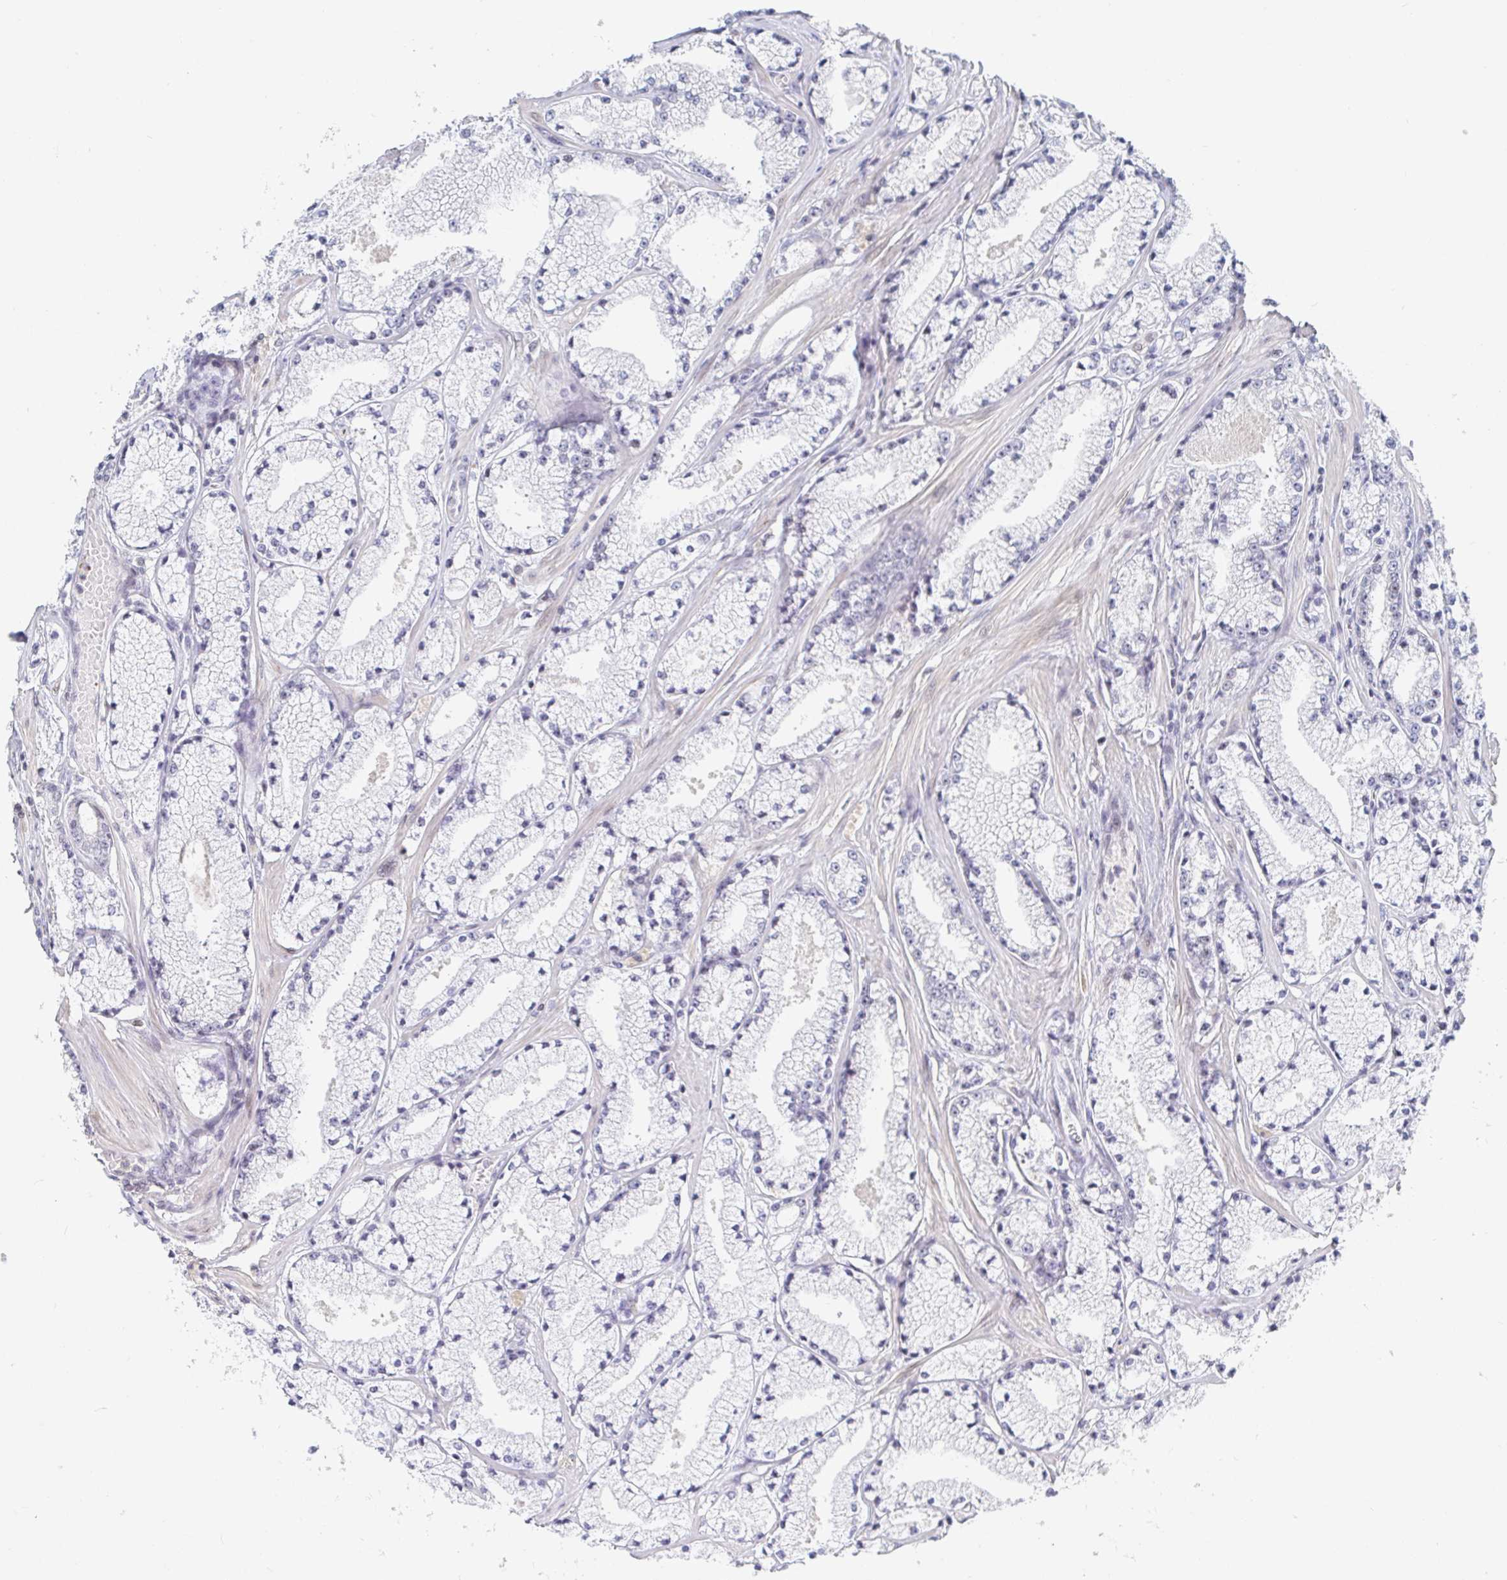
{"staining": {"intensity": "negative", "quantity": "none", "location": "none"}, "tissue": "prostate cancer", "cell_type": "Tumor cells", "image_type": "cancer", "snomed": [{"axis": "morphology", "description": "Adenocarcinoma, High grade"}, {"axis": "topography", "description": "Prostate"}], "caption": "Prostate high-grade adenocarcinoma was stained to show a protein in brown. There is no significant staining in tumor cells.", "gene": "CHD2", "patient": {"sex": "male", "age": 63}}